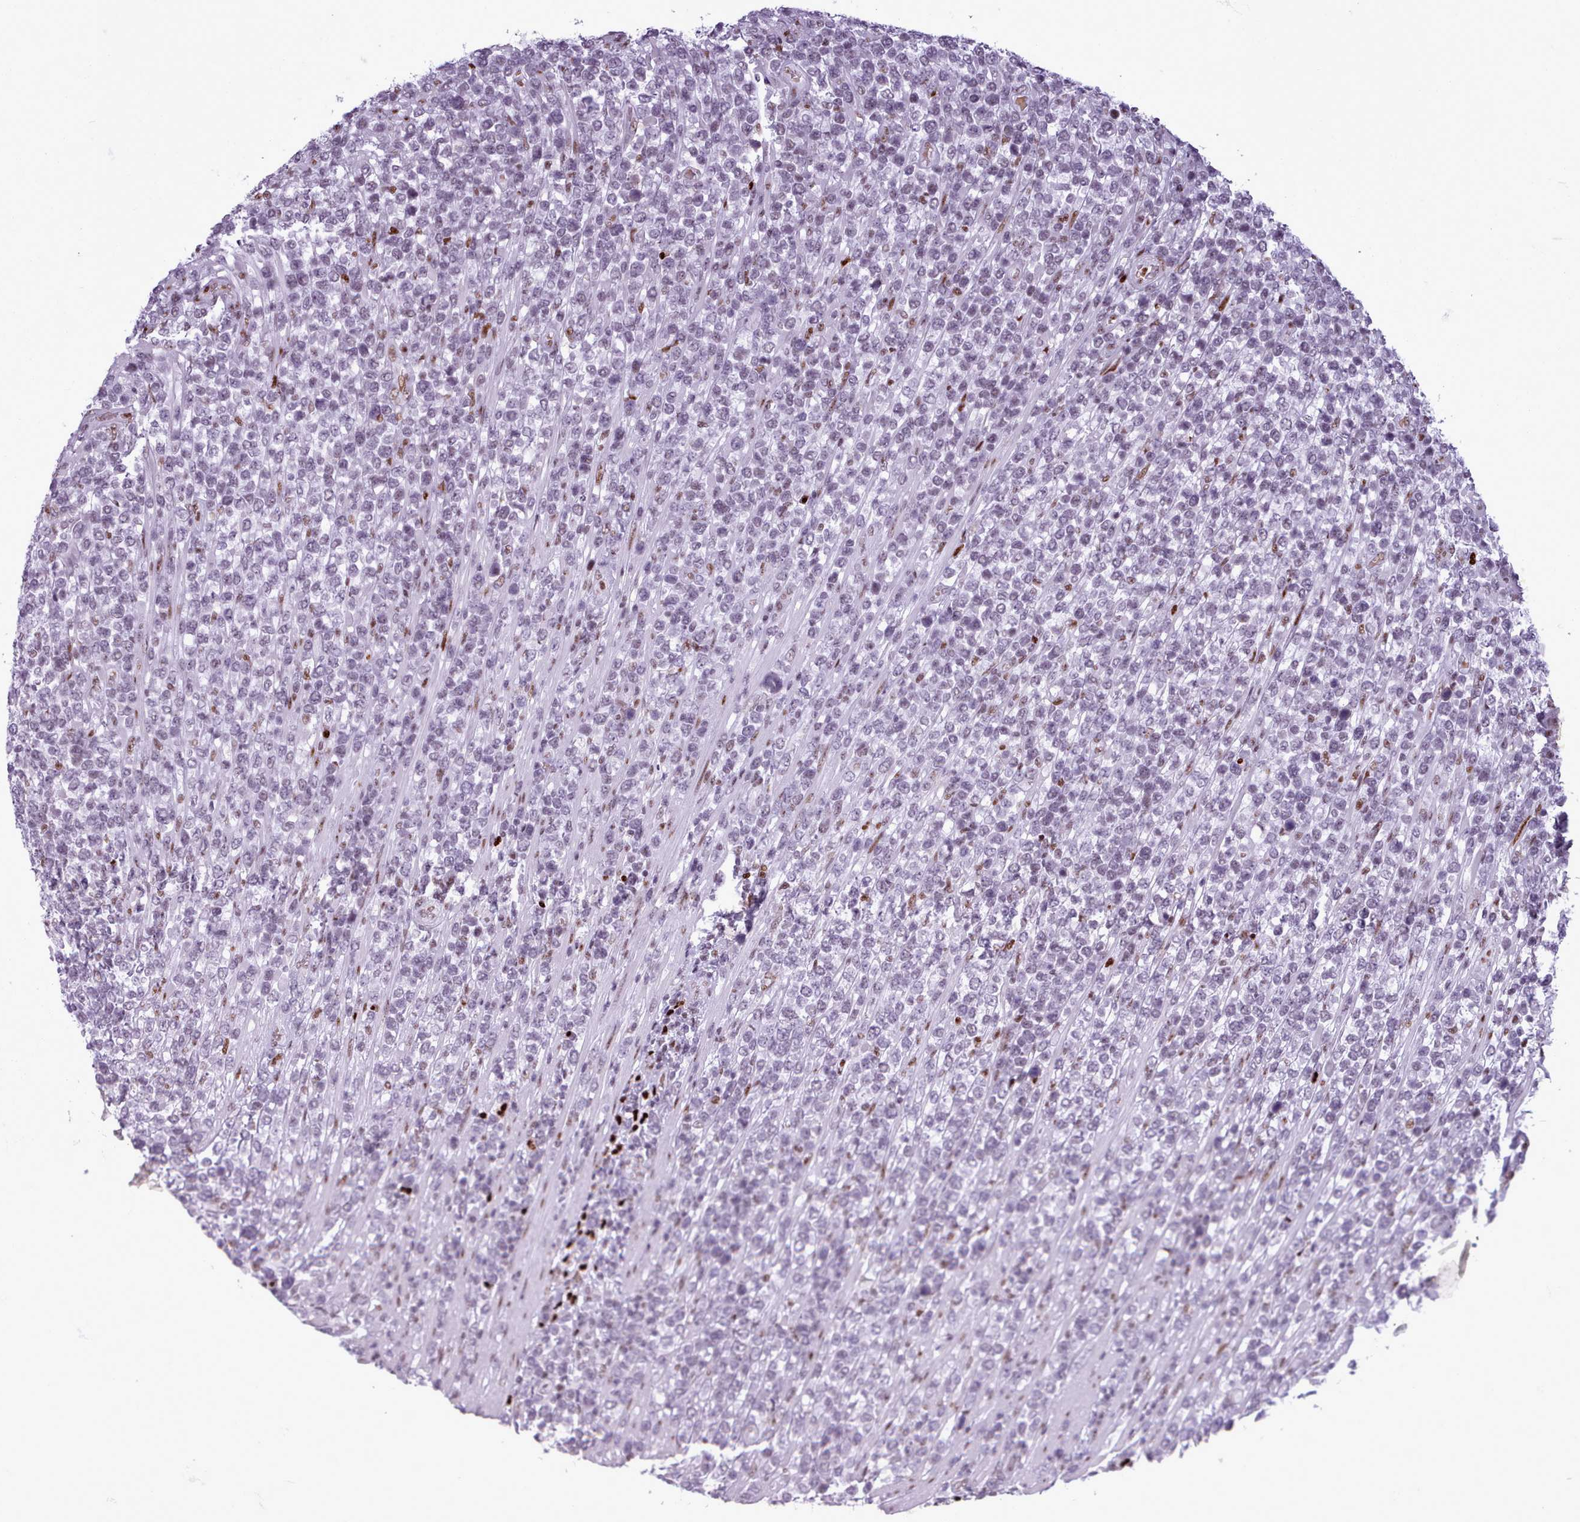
{"staining": {"intensity": "negative", "quantity": "none", "location": "none"}, "tissue": "lymphoma", "cell_type": "Tumor cells", "image_type": "cancer", "snomed": [{"axis": "morphology", "description": "Malignant lymphoma, non-Hodgkin's type, High grade"}, {"axis": "topography", "description": "Soft tissue"}], "caption": "Protein analysis of lymphoma exhibits no significant positivity in tumor cells.", "gene": "SRSF4", "patient": {"sex": "female", "age": 56}}